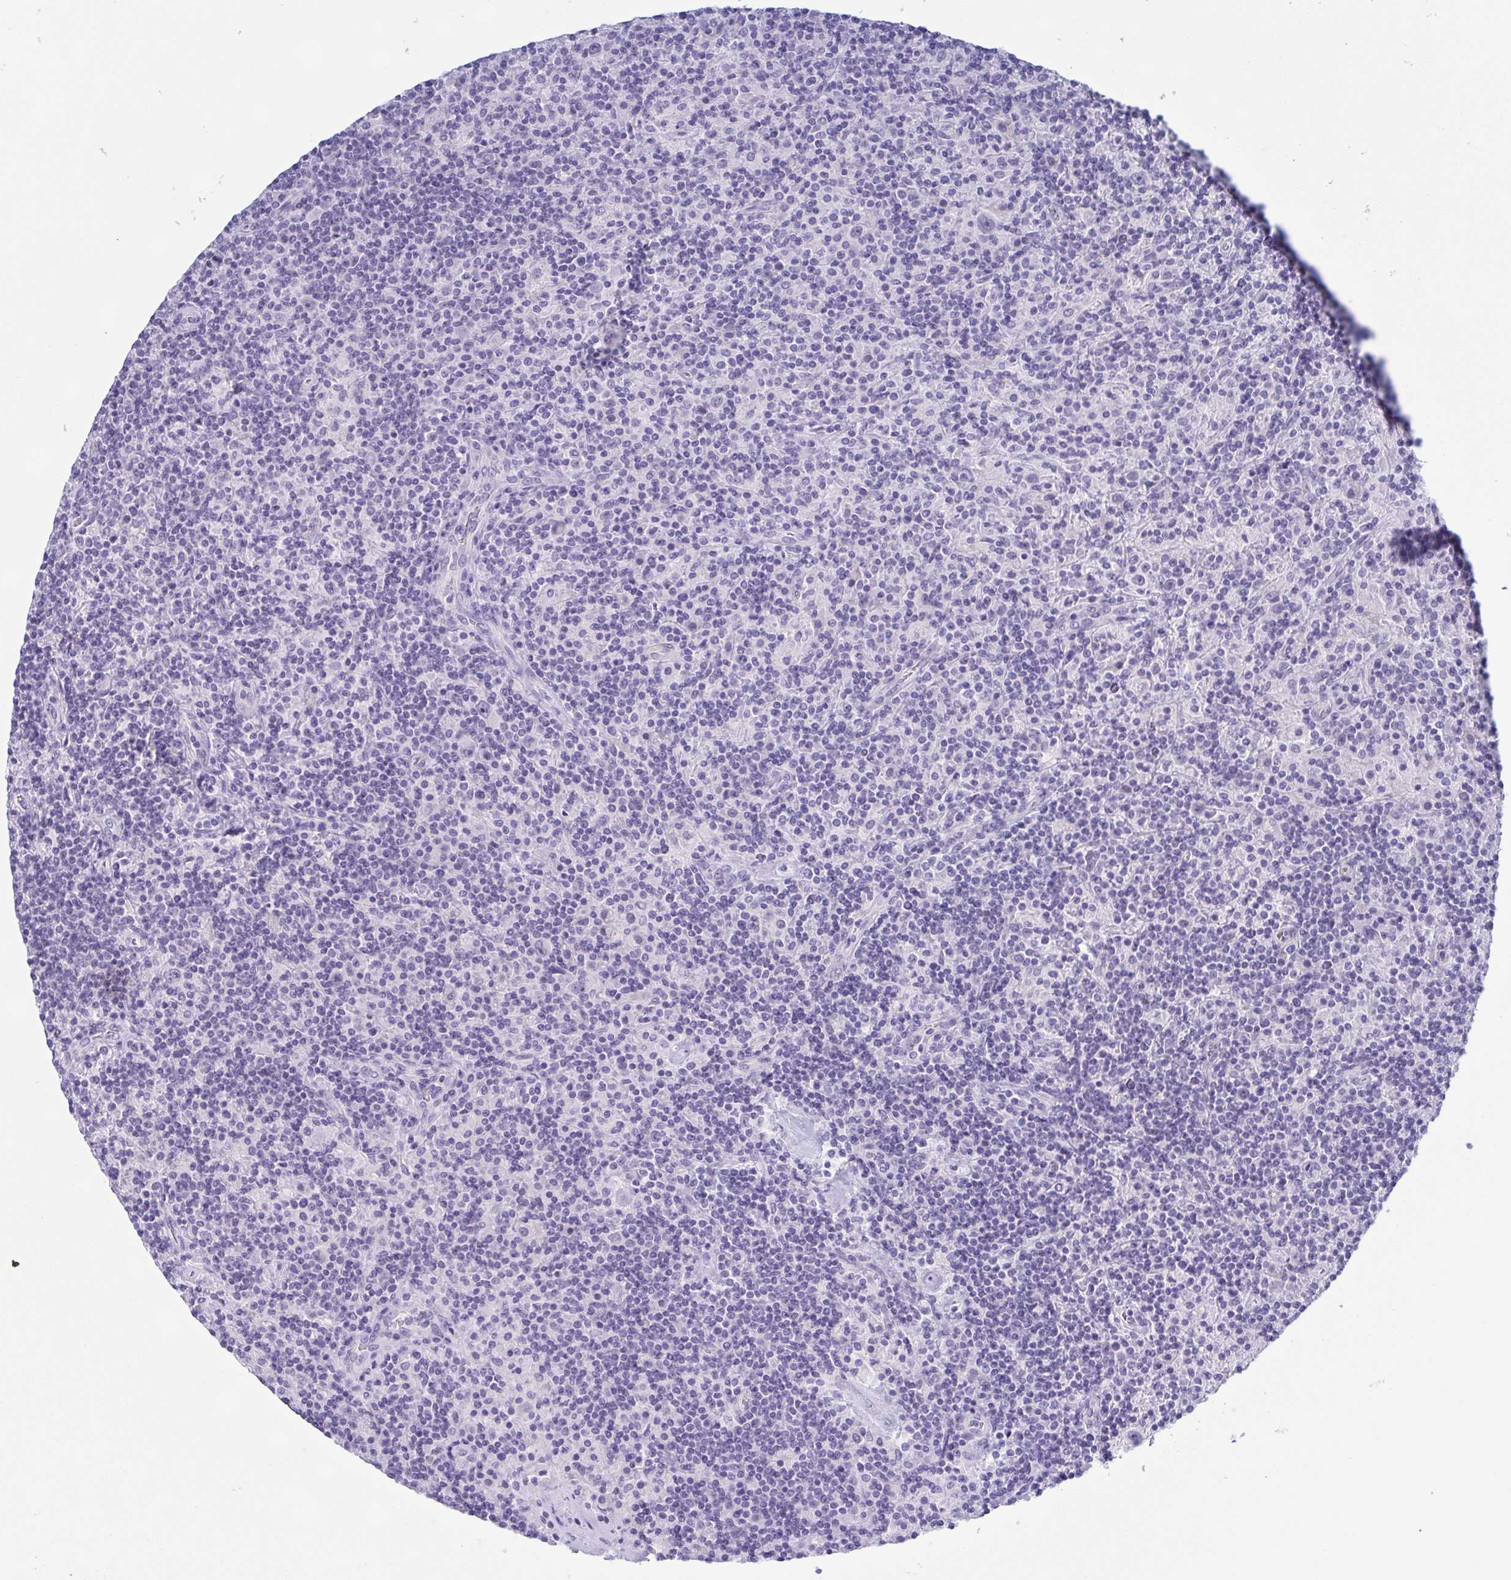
{"staining": {"intensity": "negative", "quantity": "none", "location": "none"}, "tissue": "lymphoma", "cell_type": "Tumor cells", "image_type": "cancer", "snomed": [{"axis": "morphology", "description": "Hodgkin's disease, NOS"}, {"axis": "topography", "description": "Lymph node"}], "caption": "Hodgkin's disease was stained to show a protein in brown. There is no significant expression in tumor cells.", "gene": "MUCL3", "patient": {"sex": "male", "age": 70}}